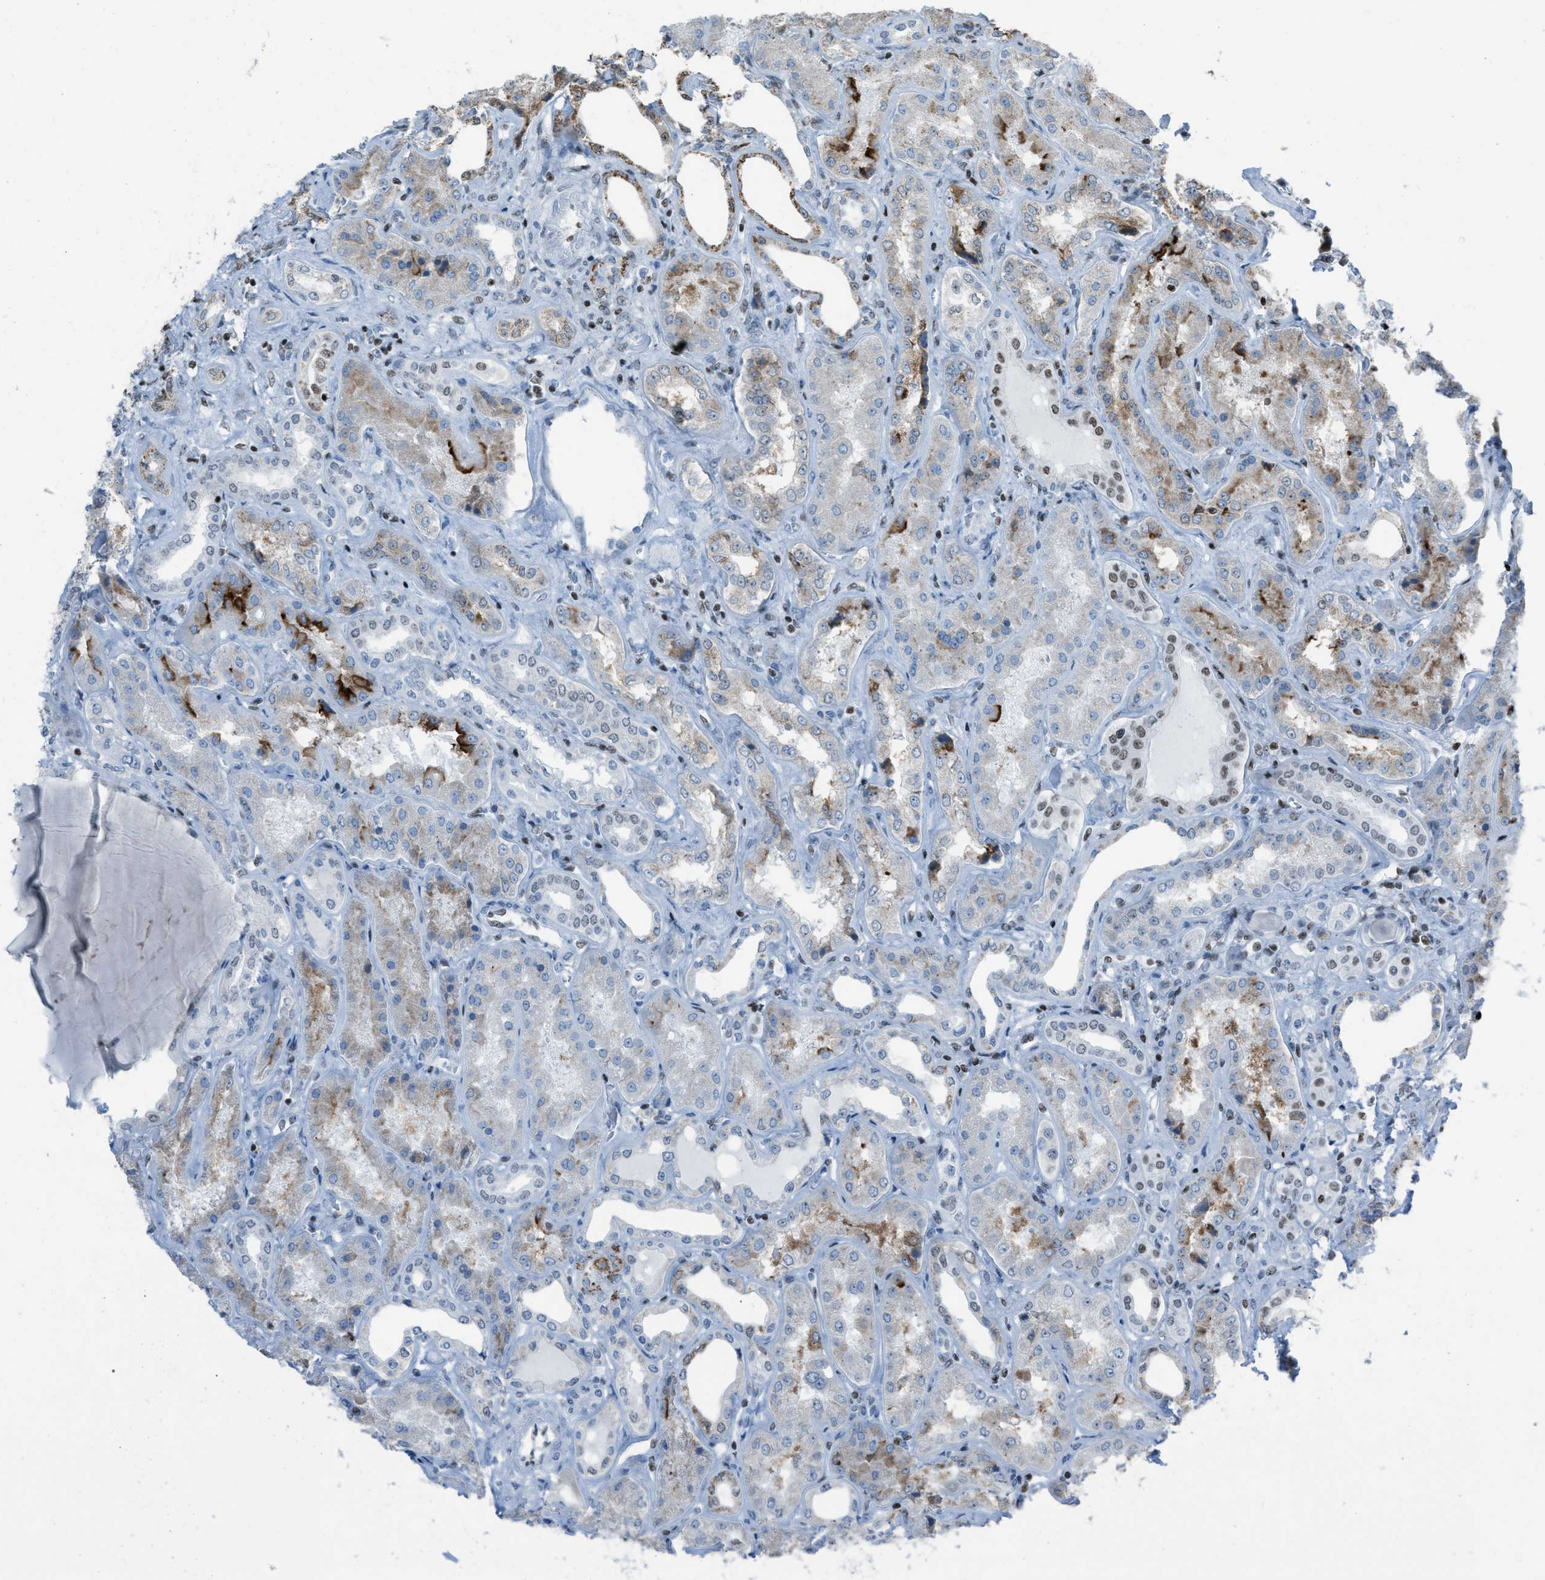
{"staining": {"intensity": "strong", "quantity": "25%-75%", "location": "nuclear"}, "tissue": "kidney", "cell_type": "Cells in glomeruli", "image_type": "normal", "snomed": [{"axis": "morphology", "description": "Normal tissue, NOS"}, {"axis": "topography", "description": "Kidney"}], "caption": "Immunohistochemistry (IHC) (DAB) staining of unremarkable kidney reveals strong nuclear protein expression in approximately 25%-75% of cells in glomeruli.", "gene": "SLFN5", "patient": {"sex": "female", "age": 56}}